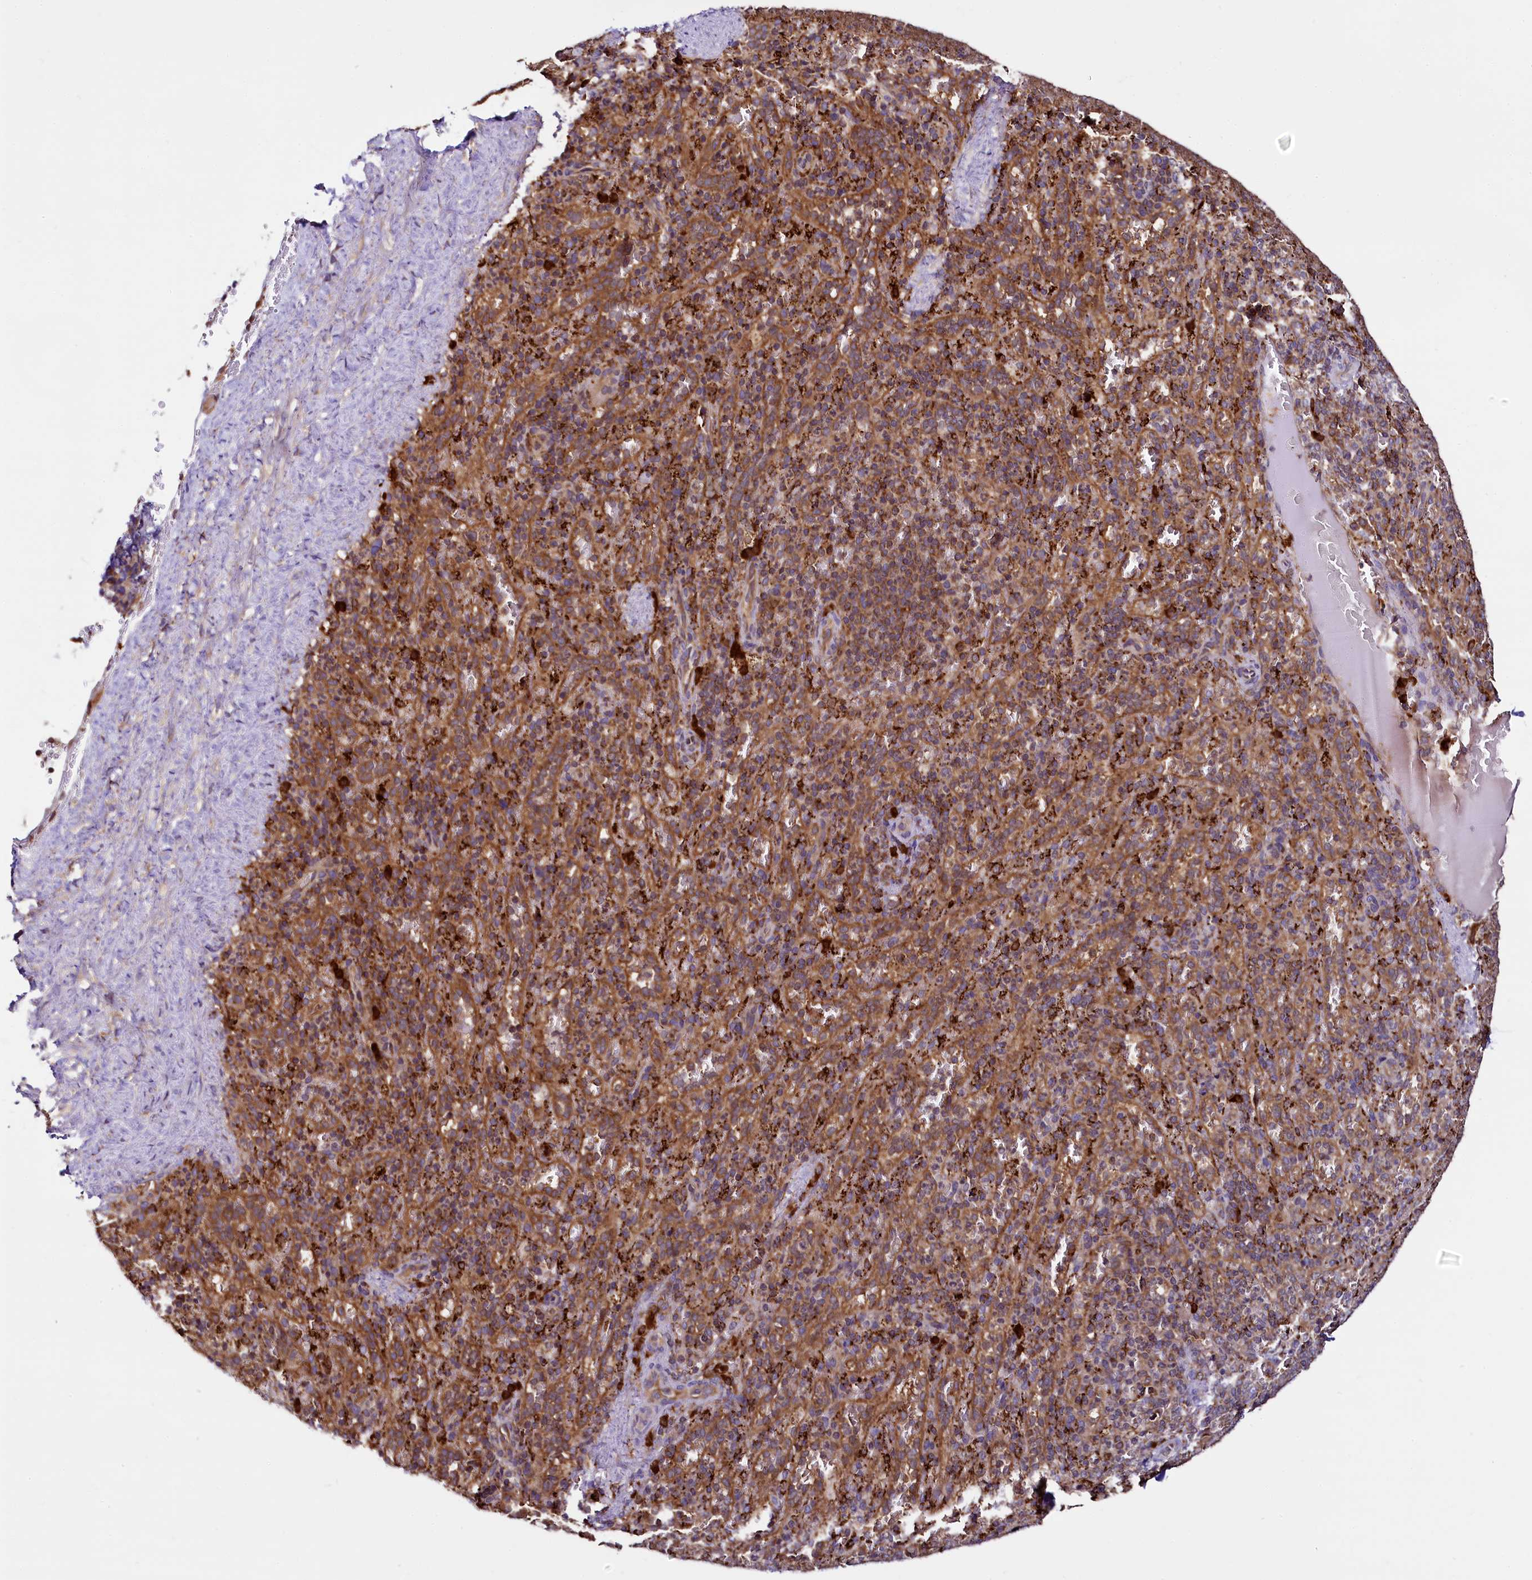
{"staining": {"intensity": "moderate", "quantity": ">75%", "location": "cytoplasmic/membranous"}, "tissue": "spleen", "cell_type": "Cells in red pulp", "image_type": "normal", "snomed": [{"axis": "morphology", "description": "Normal tissue, NOS"}, {"axis": "topography", "description": "Spleen"}], "caption": "Spleen was stained to show a protein in brown. There is medium levels of moderate cytoplasmic/membranous staining in about >75% of cells in red pulp. (DAB = brown stain, brightfield microscopy at high magnification).", "gene": "UFM1", "patient": {"sex": "female", "age": 21}}